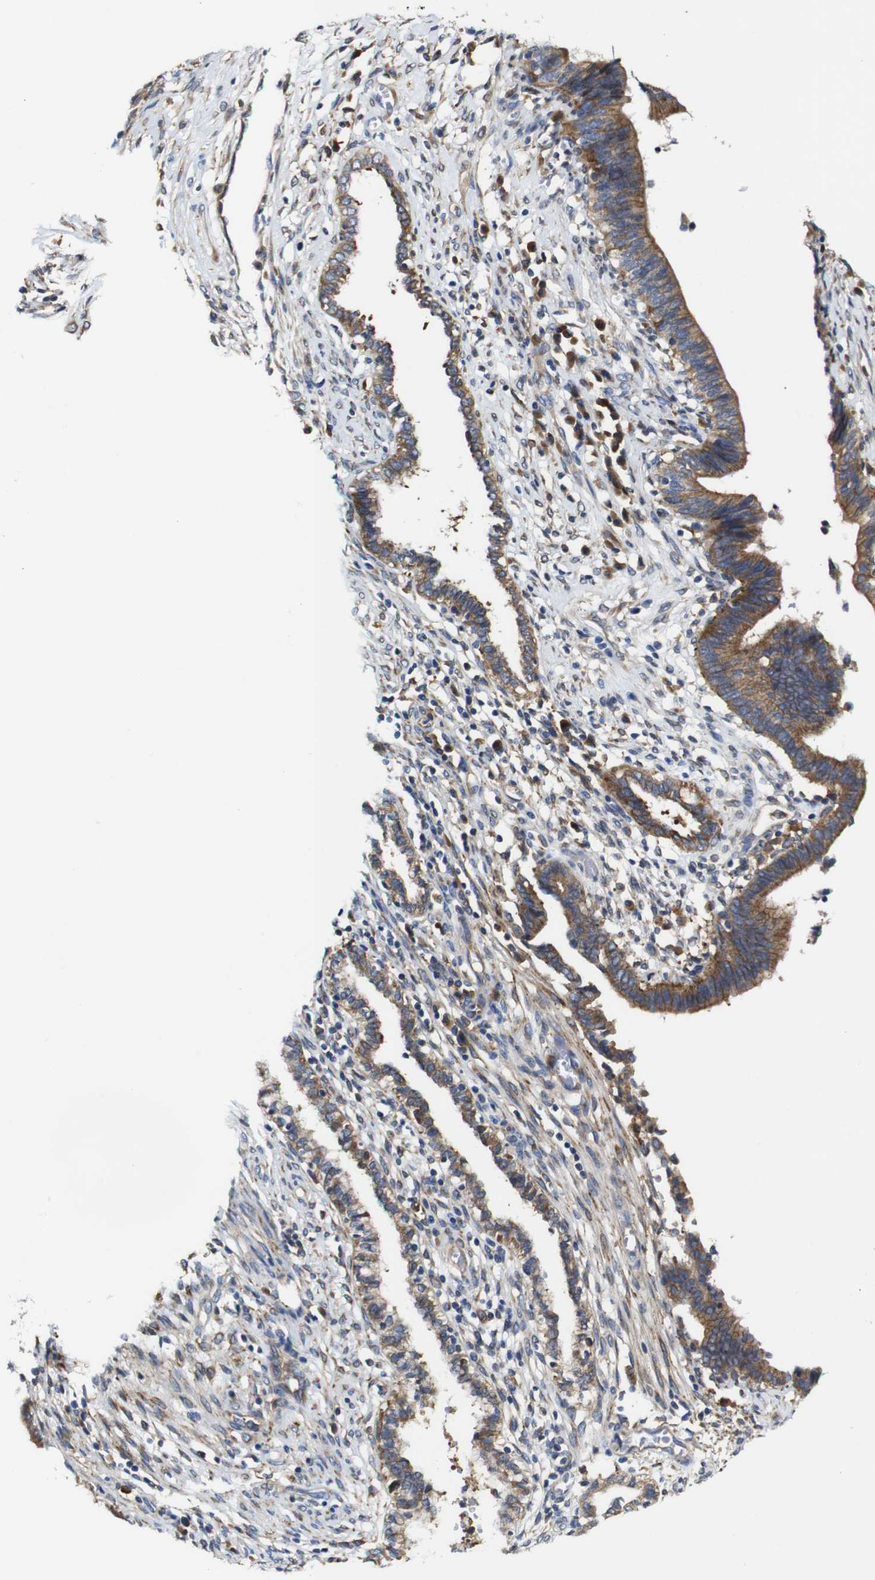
{"staining": {"intensity": "moderate", "quantity": ">75%", "location": "cytoplasmic/membranous"}, "tissue": "cervical cancer", "cell_type": "Tumor cells", "image_type": "cancer", "snomed": [{"axis": "morphology", "description": "Adenocarcinoma, NOS"}, {"axis": "topography", "description": "Cervix"}], "caption": "Tumor cells reveal medium levels of moderate cytoplasmic/membranous positivity in approximately >75% of cells in adenocarcinoma (cervical).", "gene": "CLCC1", "patient": {"sex": "female", "age": 44}}